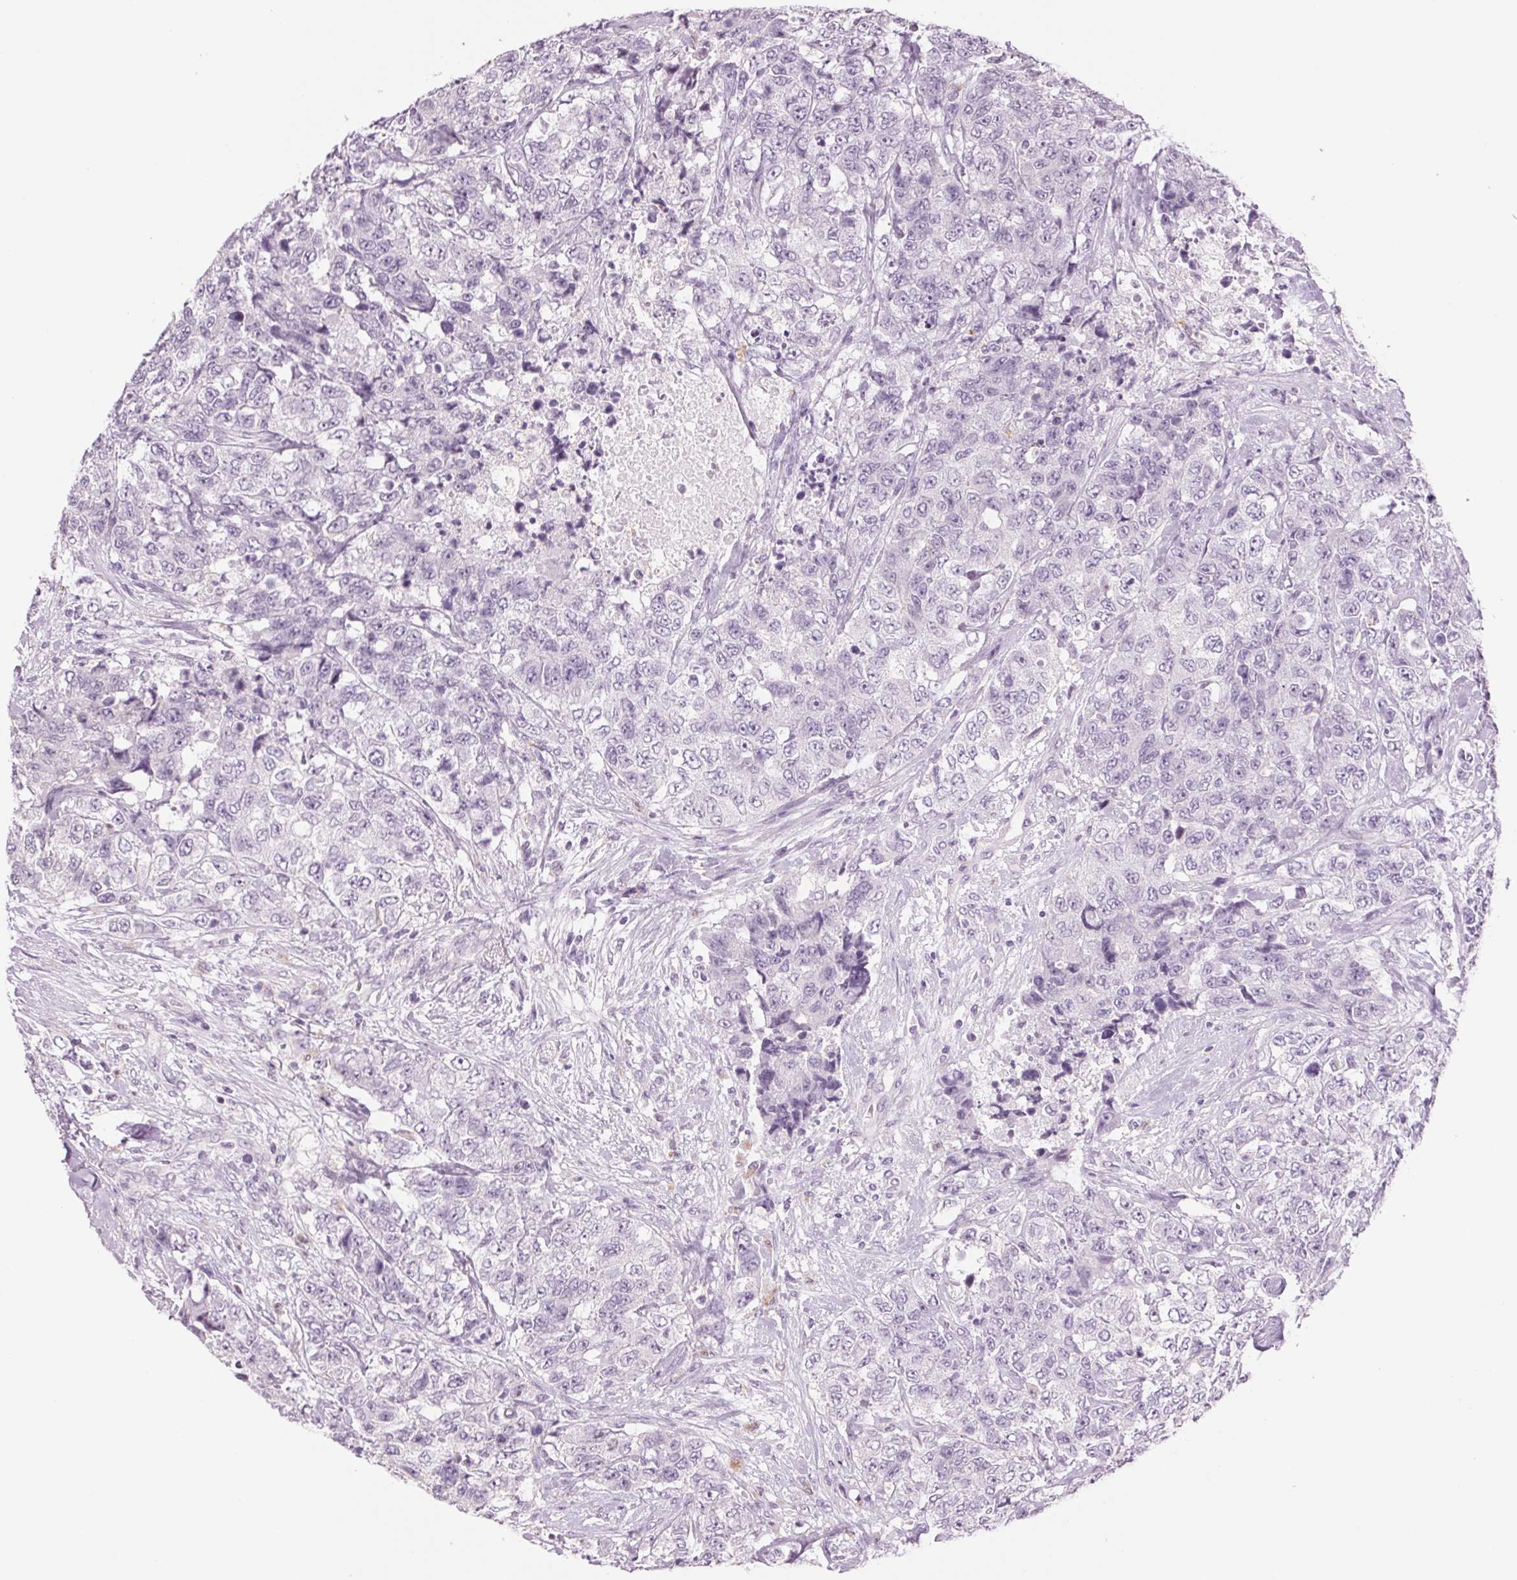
{"staining": {"intensity": "negative", "quantity": "none", "location": "none"}, "tissue": "urothelial cancer", "cell_type": "Tumor cells", "image_type": "cancer", "snomed": [{"axis": "morphology", "description": "Urothelial carcinoma, High grade"}, {"axis": "topography", "description": "Urinary bladder"}], "caption": "There is no significant expression in tumor cells of urothelial cancer. Brightfield microscopy of immunohistochemistry stained with DAB (3,3'-diaminobenzidine) (brown) and hematoxylin (blue), captured at high magnification.", "gene": "MPO", "patient": {"sex": "female", "age": 78}}